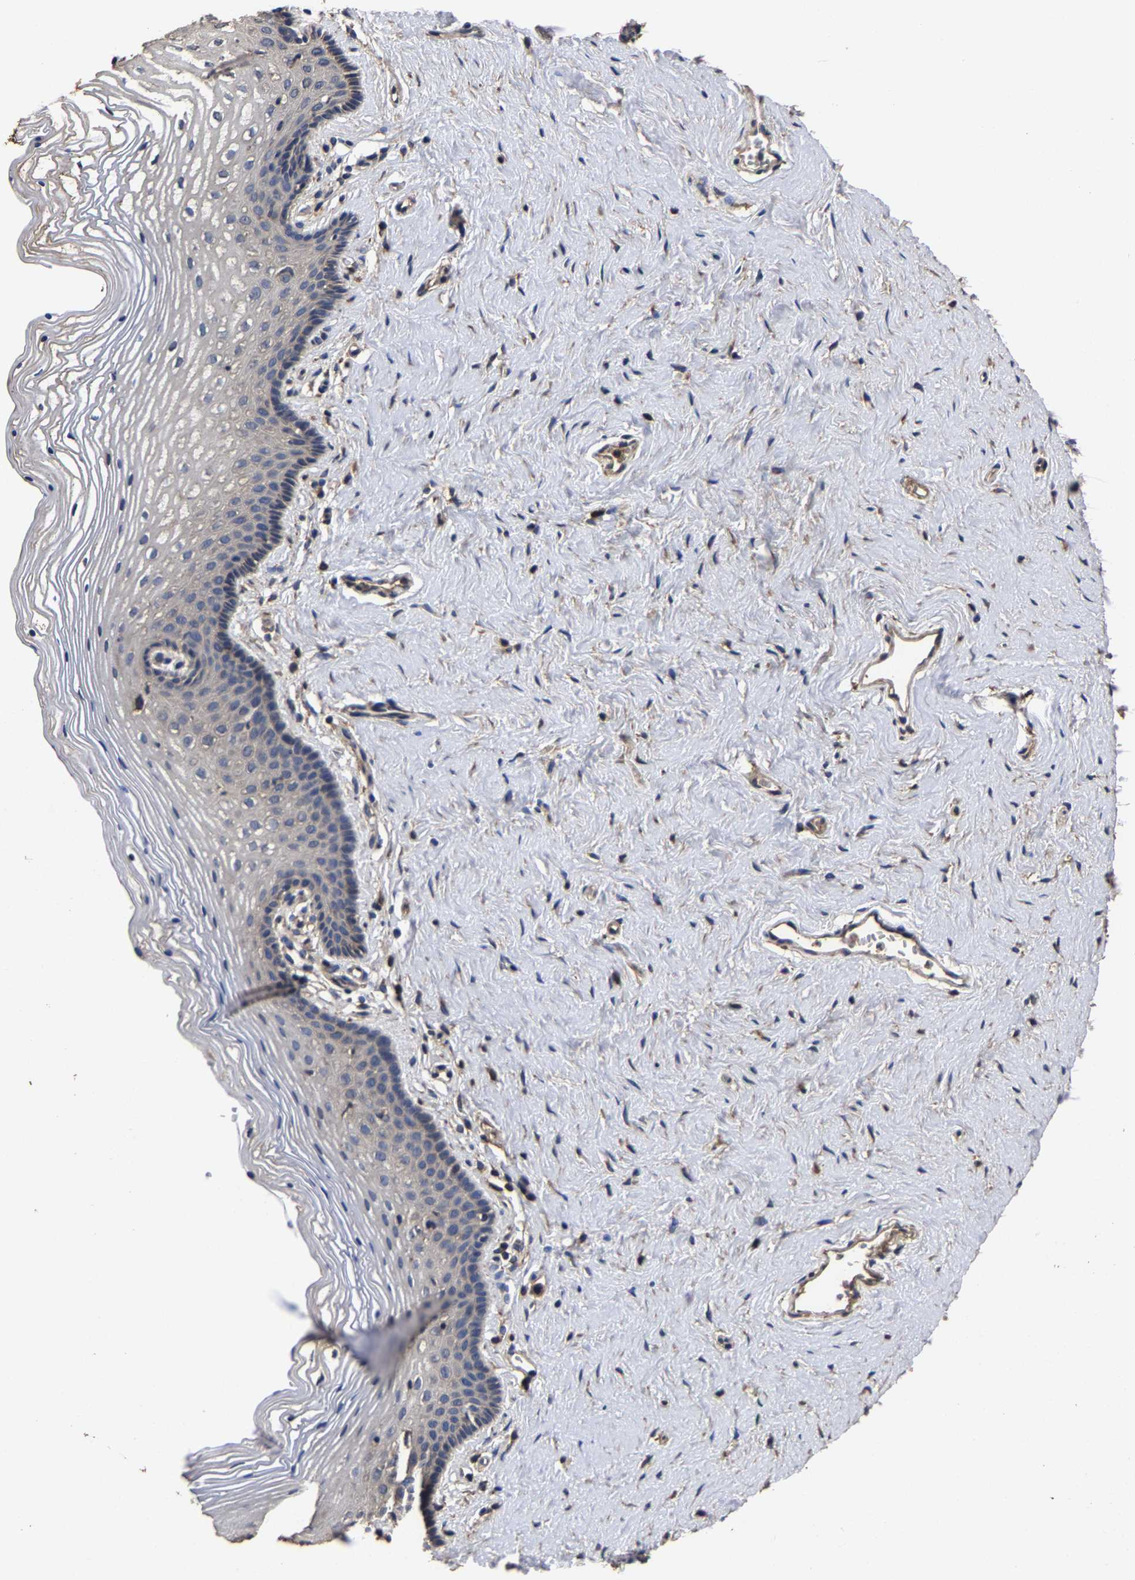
{"staining": {"intensity": "negative", "quantity": "none", "location": "none"}, "tissue": "vagina", "cell_type": "Squamous epithelial cells", "image_type": "normal", "snomed": [{"axis": "morphology", "description": "Normal tissue, NOS"}, {"axis": "topography", "description": "Vagina"}], "caption": "This is an IHC histopathology image of unremarkable vagina. There is no staining in squamous epithelial cells.", "gene": "ITCH", "patient": {"sex": "female", "age": 32}}